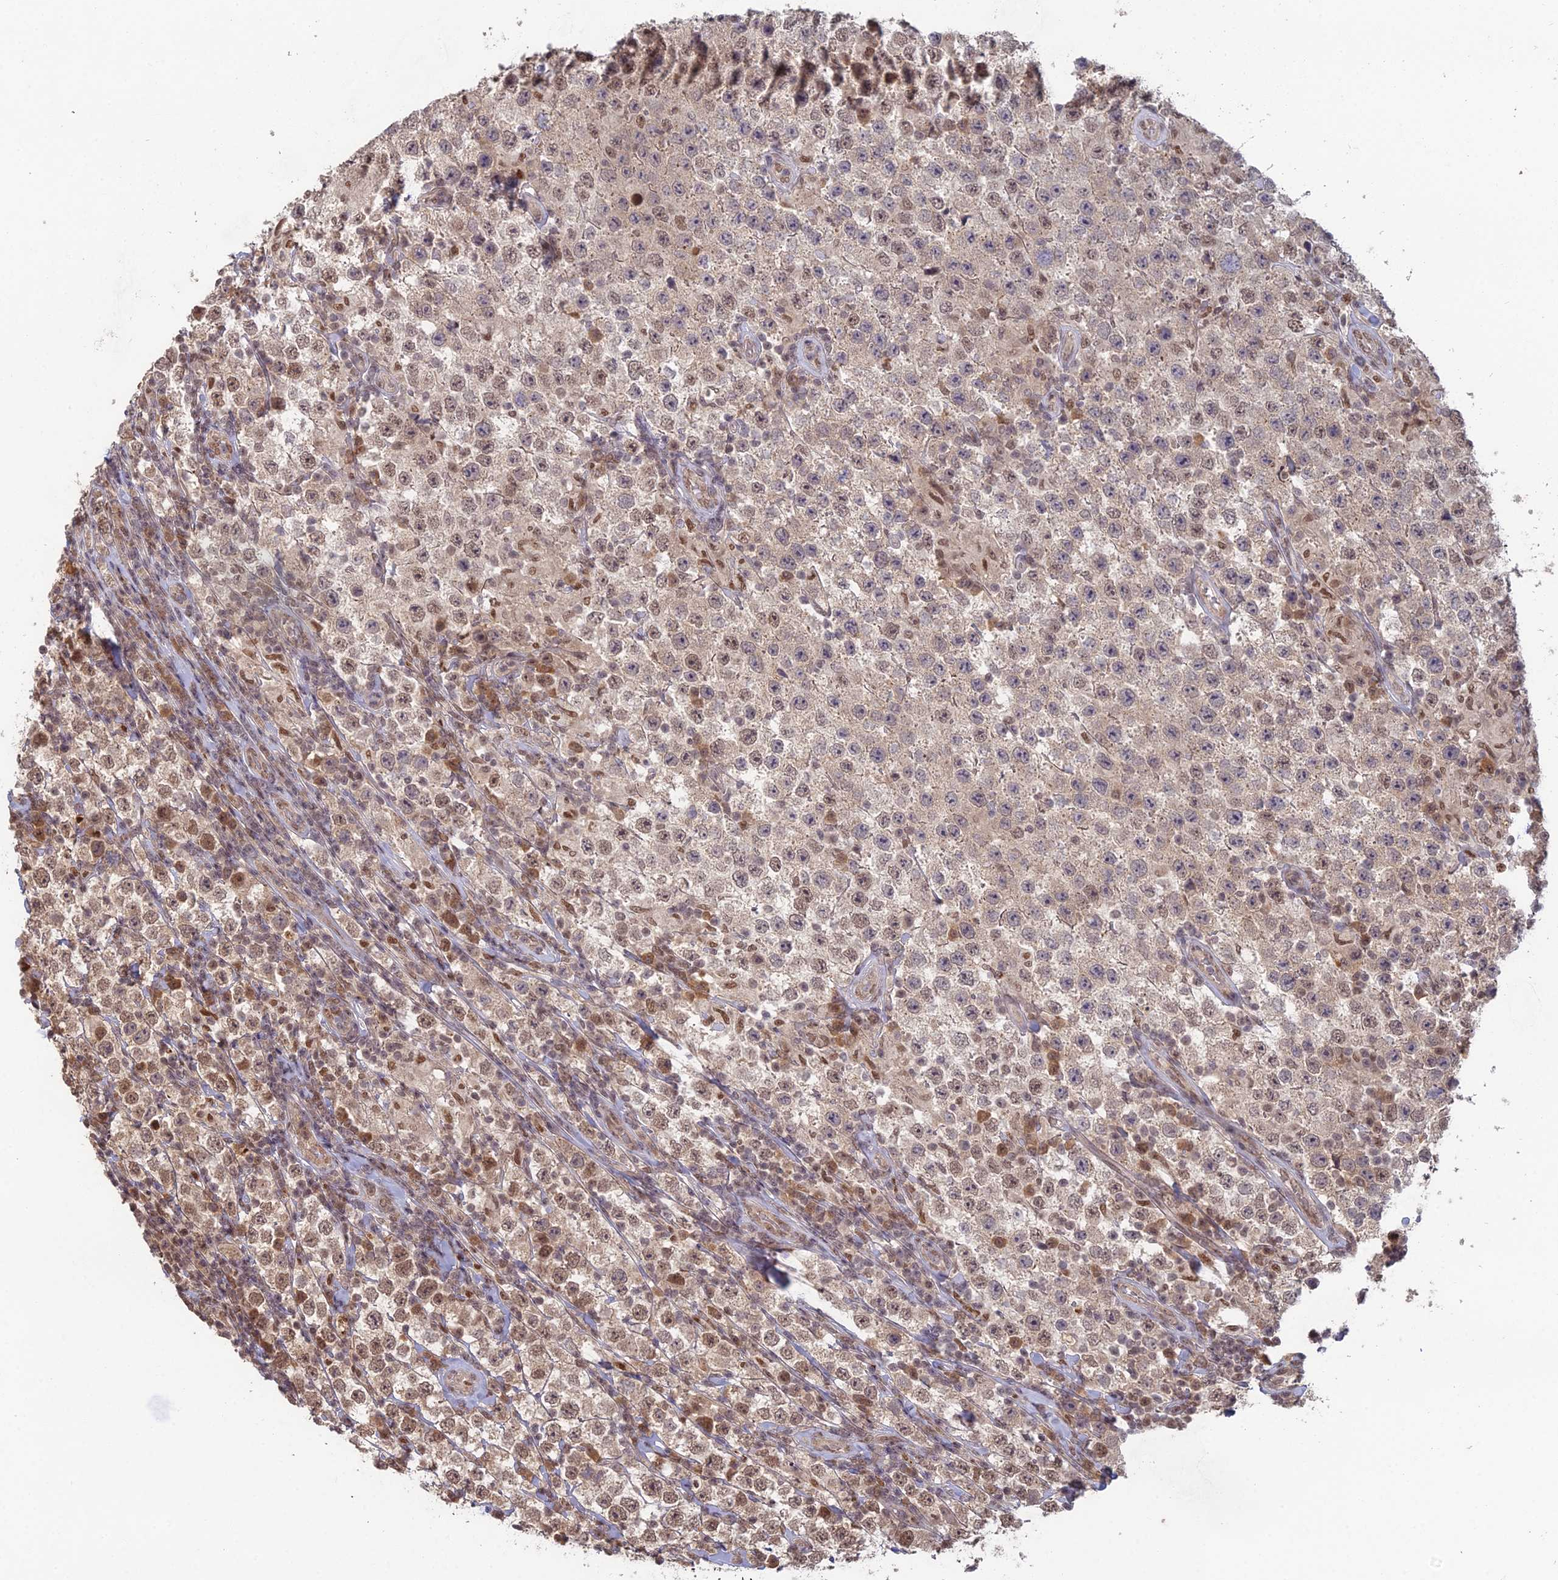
{"staining": {"intensity": "moderate", "quantity": "<25%", "location": "nuclear"}, "tissue": "testis cancer", "cell_type": "Tumor cells", "image_type": "cancer", "snomed": [{"axis": "morphology", "description": "Normal tissue, NOS"}, {"axis": "morphology", "description": "Urothelial carcinoma, High grade"}, {"axis": "morphology", "description": "Seminoma, NOS"}, {"axis": "morphology", "description": "Carcinoma, Embryonal, NOS"}, {"axis": "topography", "description": "Urinary bladder"}, {"axis": "topography", "description": "Testis"}], "caption": "A micrograph showing moderate nuclear expression in about <25% of tumor cells in high-grade urothelial carcinoma (testis), as visualized by brown immunohistochemical staining.", "gene": "RANBP3", "patient": {"sex": "male", "age": 41}}